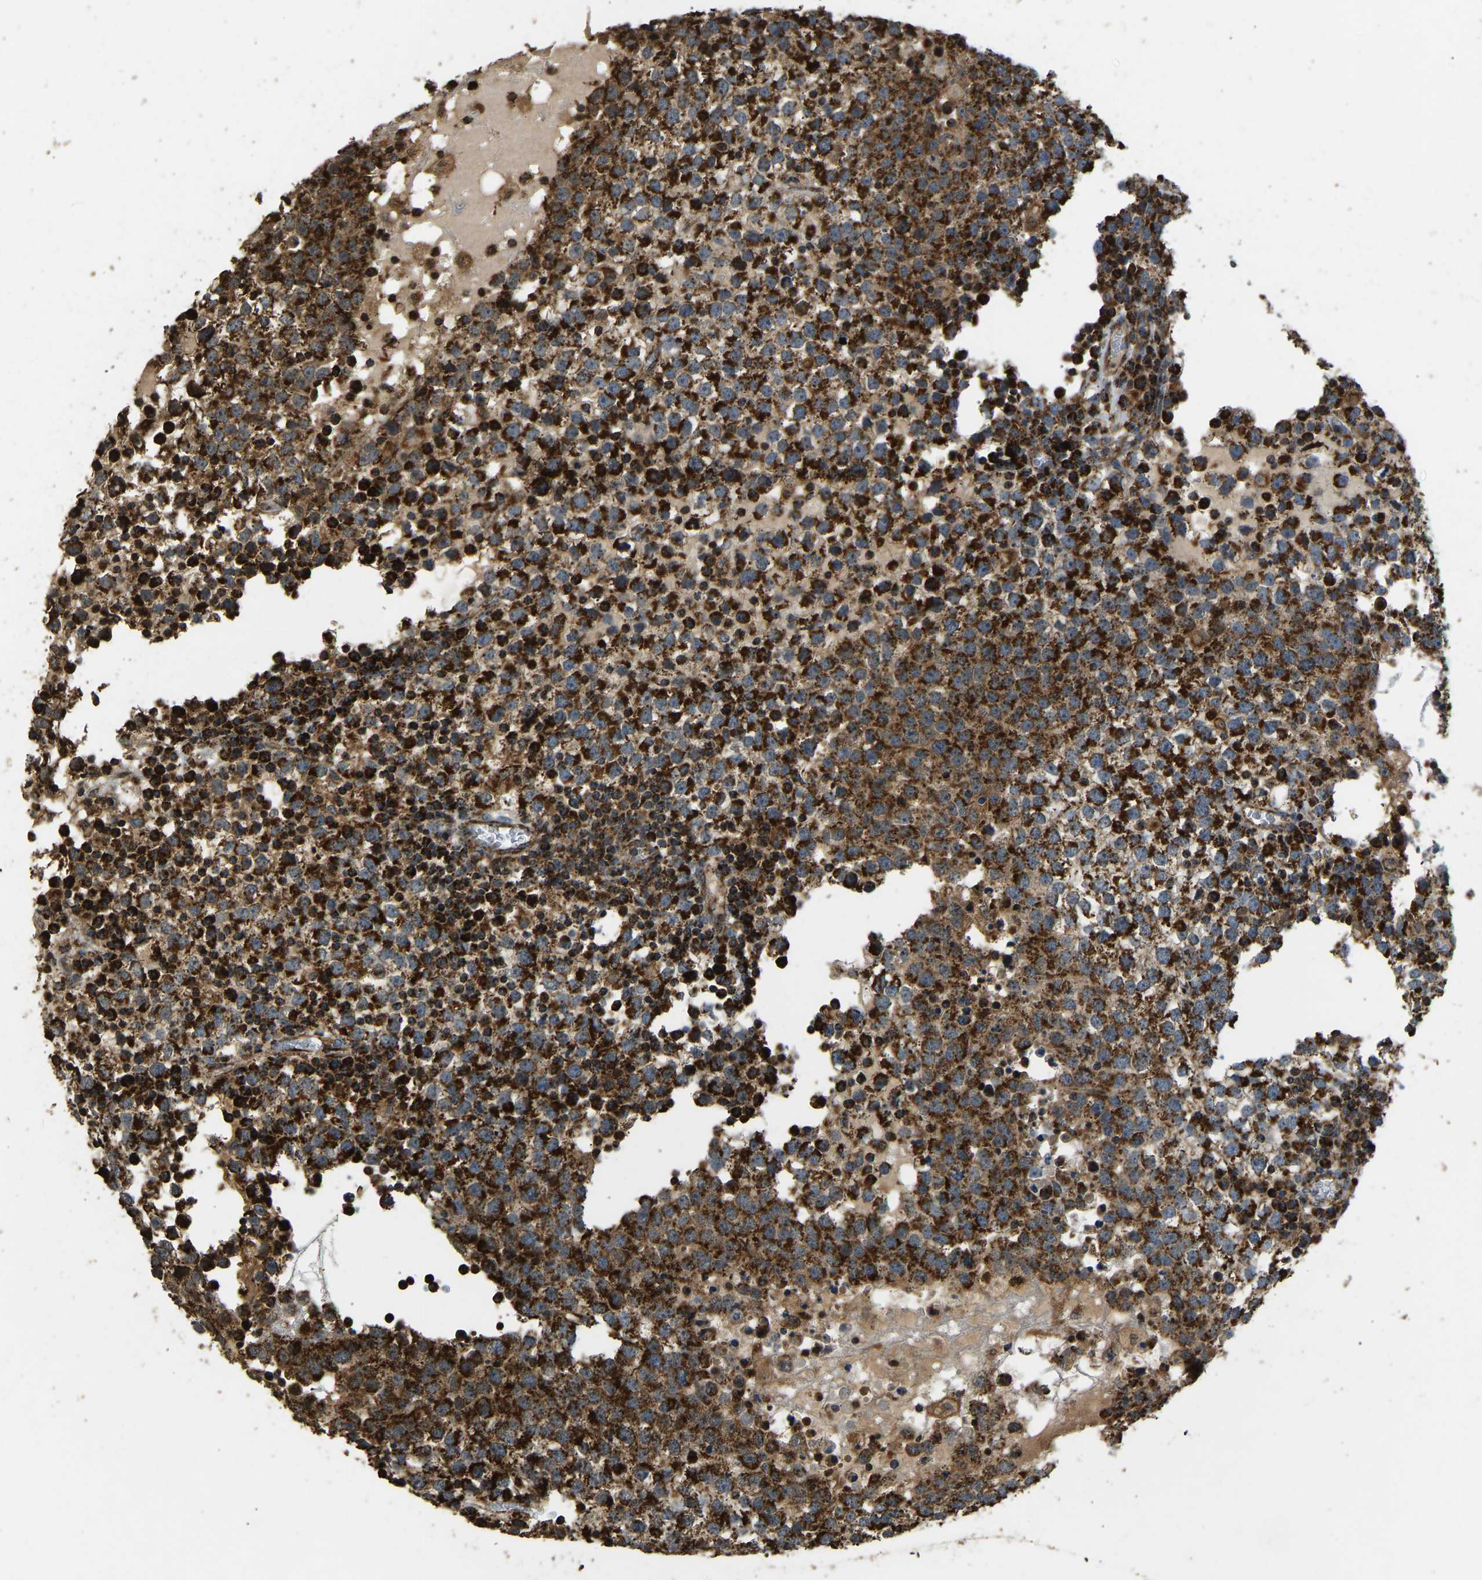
{"staining": {"intensity": "strong", "quantity": "25%-75%", "location": "cytoplasmic/membranous"}, "tissue": "testis cancer", "cell_type": "Tumor cells", "image_type": "cancer", "snomed": [{"axis": "morphology", "description": "Seminoma, NOS"}, {"axis": "topography", "description": "Testis"}], "caption": "Testis cancer (seminoma) stained with IHC demonstrates strong cytoplasmic/membranous staining in about 25%-75% of tumor cells.", "gene": "TUFM", "patient": {"sex": "male", "age": 65}}